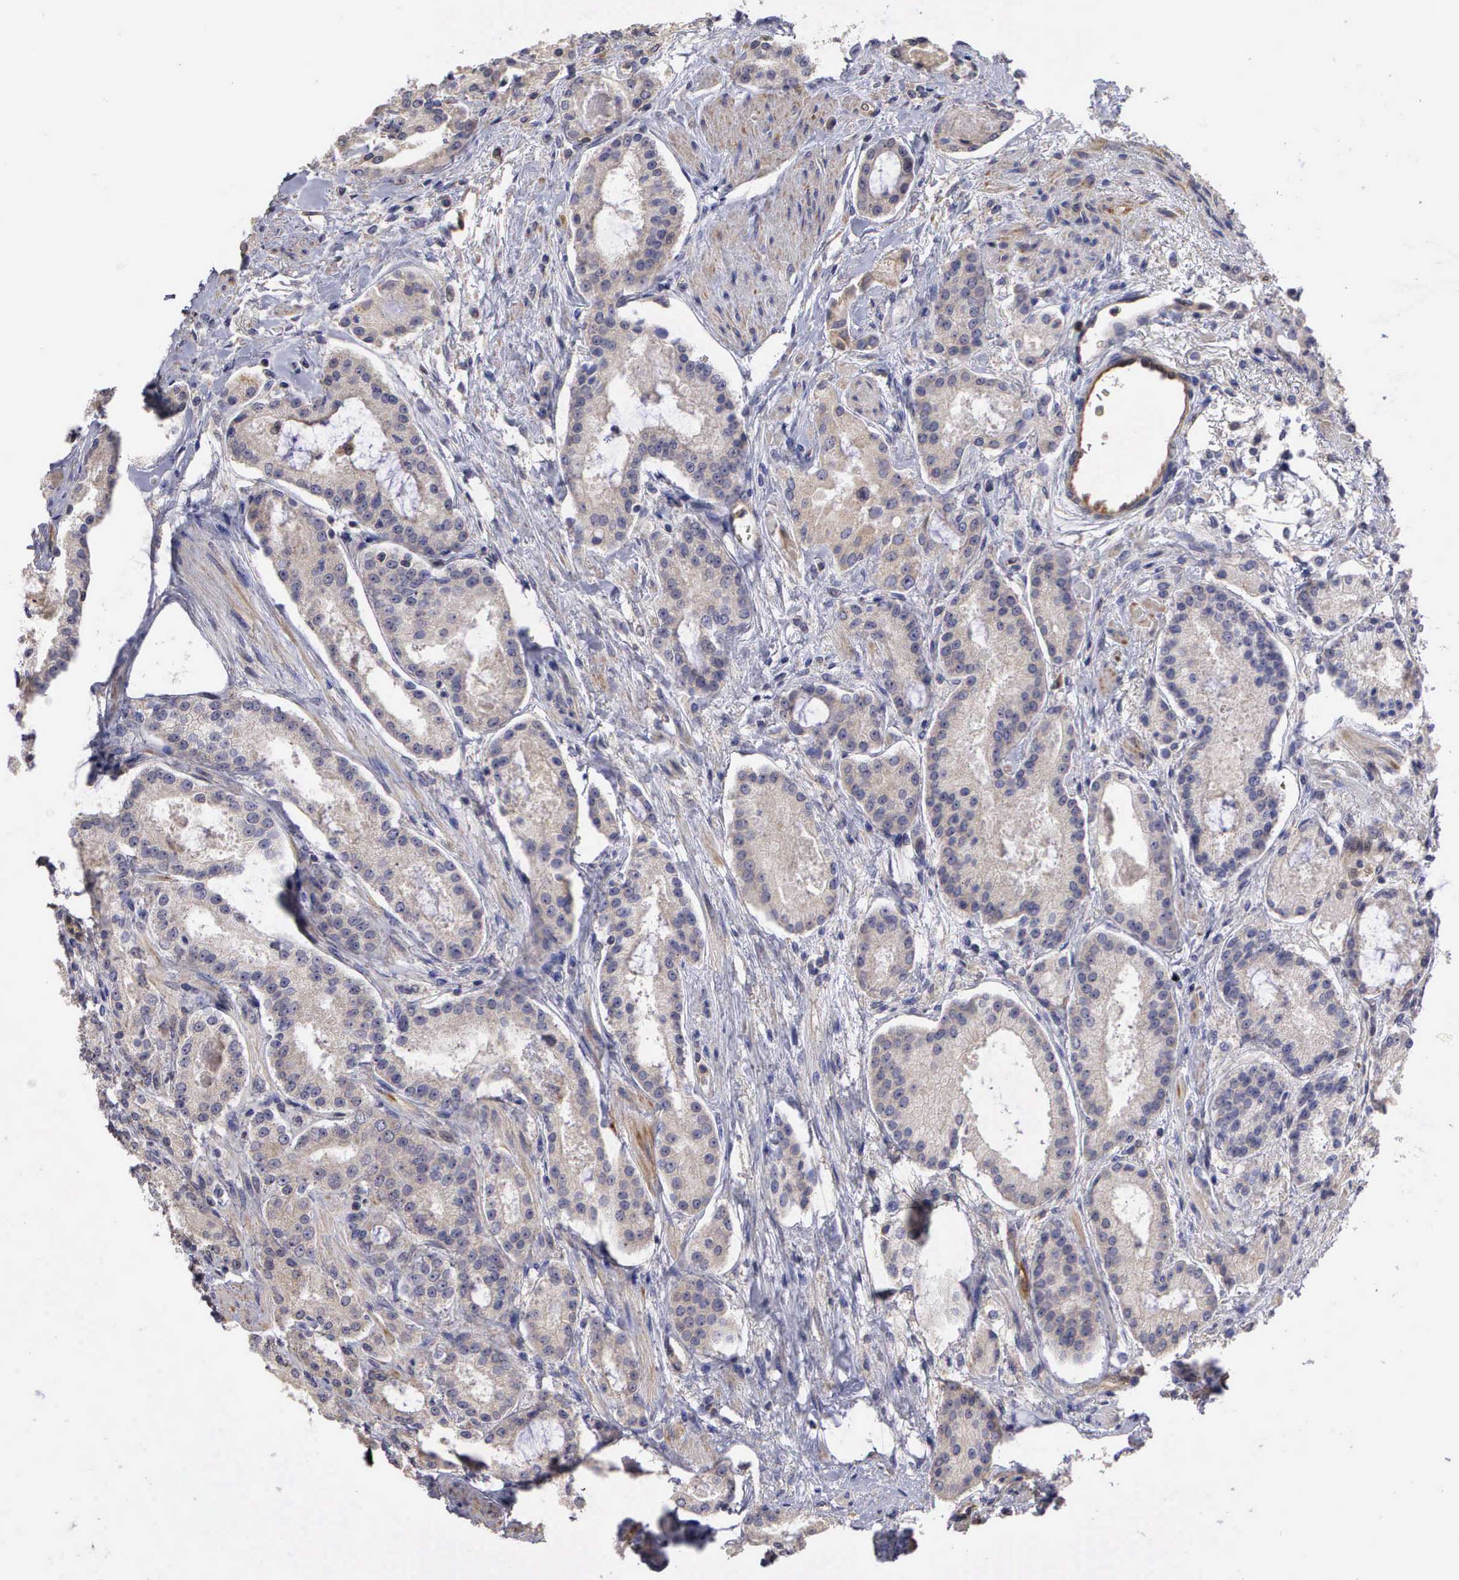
{"staining": {"intensity": "weak", "quantity": "25%-75%", "location": "cytoplasmic/membranous"}, "tissue": "prostate cancer", "cell_type": "Tumor cells", "image_type": "cancer", "snomed": [{"axis": "morphology", "description": "Adenocarcinoma, Medium grade"}, {"axis": "topography", "description": "Prostate"}], "caption": "Immunohistochemical staining of prostate cancer exhibits low levels of weak cytoplasmic/membranous protein staining in about 25%-75% of tumor cells.", "gene": "DNAJB7", "patient": {"sex": "male", "age": 72}}